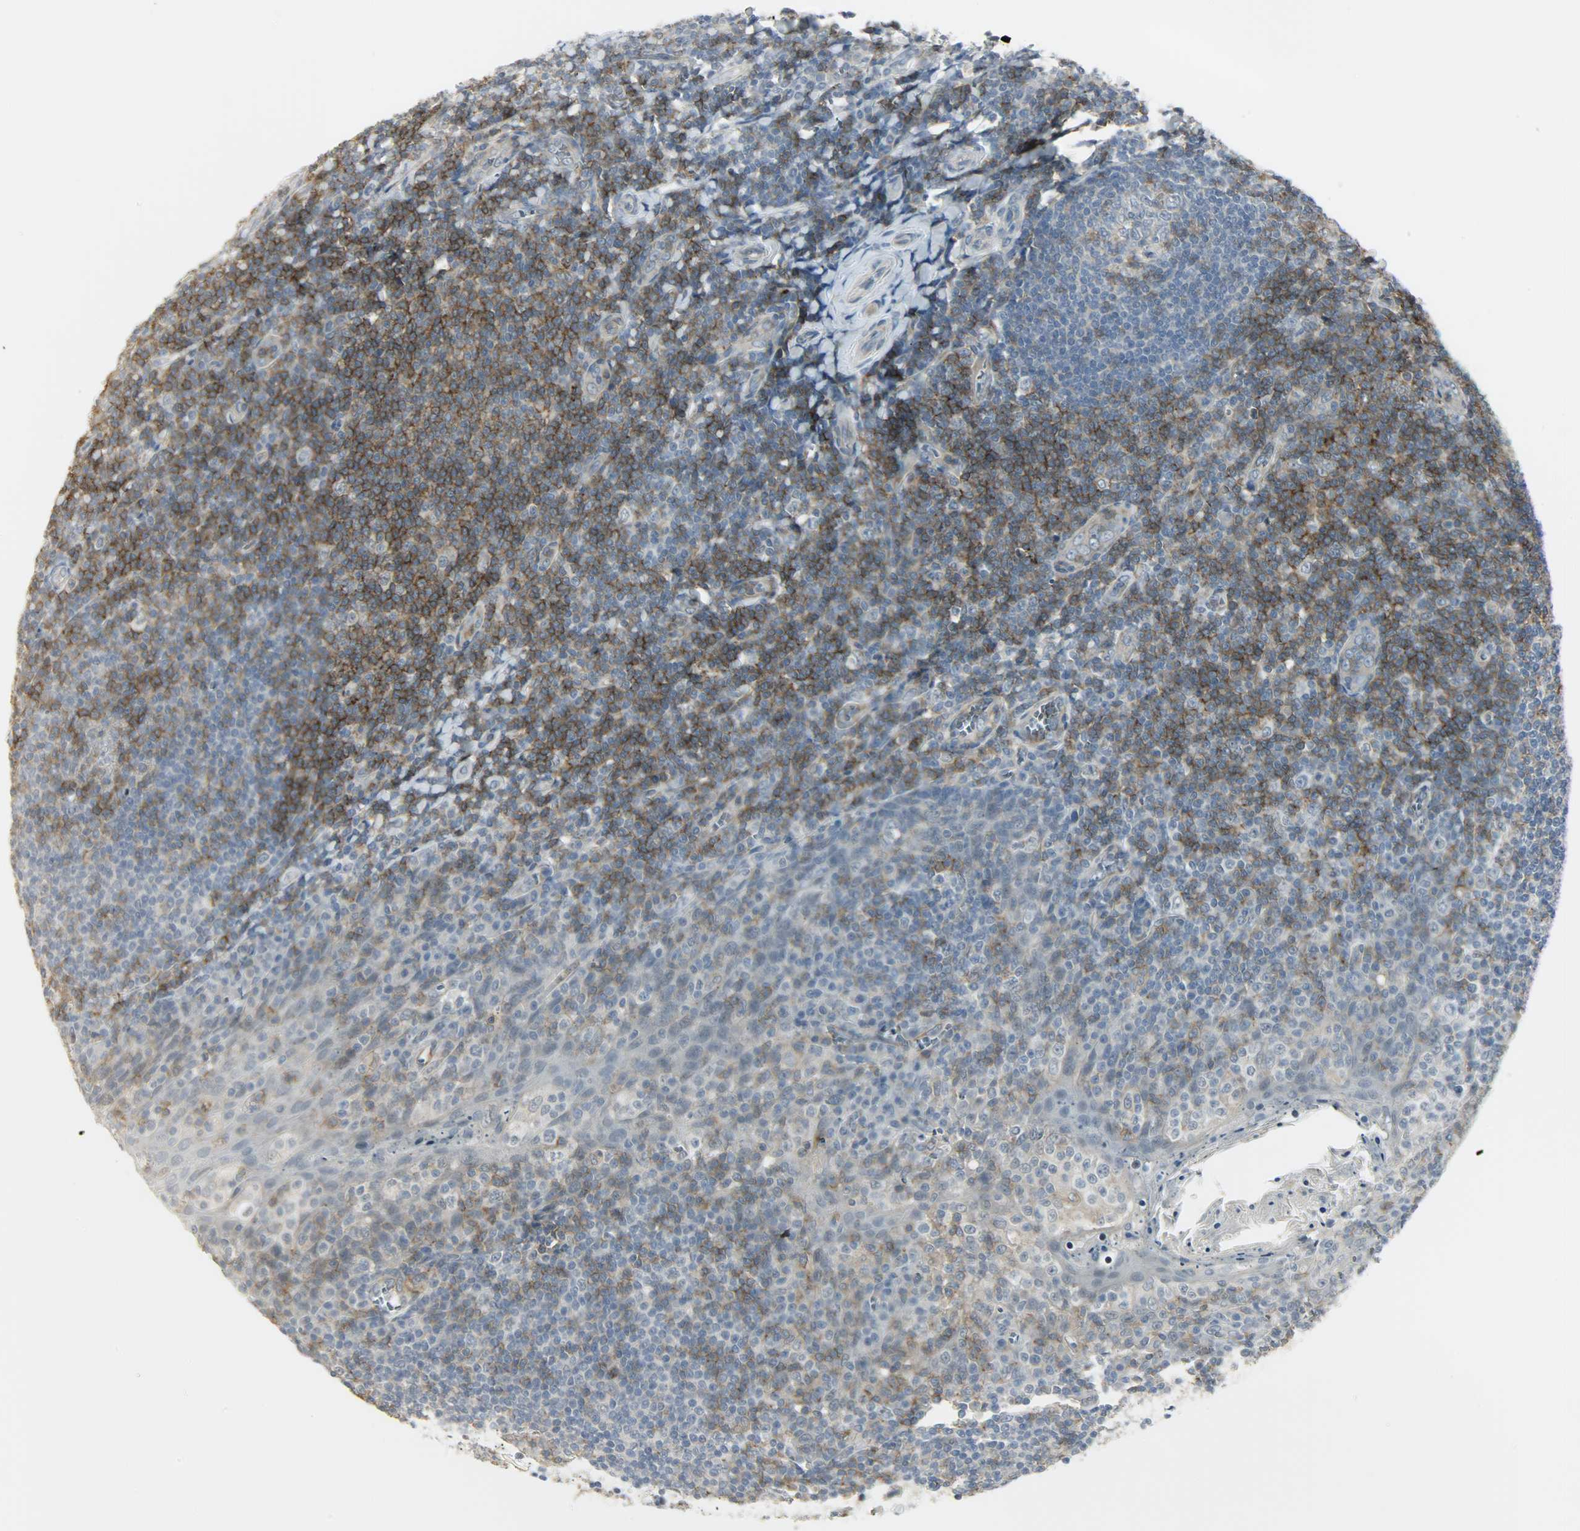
{"staining": {"intensity": "weak", "quantity": "<25%", "location": "cytoplasmic/membranous"}, "tissue": "tonsil", "cell_type": "Germinal center cells", "image_type": "normal", "snomed": [{"axis": "morphology", "description": "Normal tissue, NOS"}, {"axis": "topography", "description": "Tonsil"}], "caption": "Immunohistochemistry (IHC) photomicrograph of normal tonsil: human tonsil stained with DAB (3,3'-diaminobenzidine) reveals no significant protein positivity in germinal center cells. (Immunohistochemistry, brightfield microscopy, high magnification).", "gene": "CD4", "patient": {"sex": "male", "age": 31}}